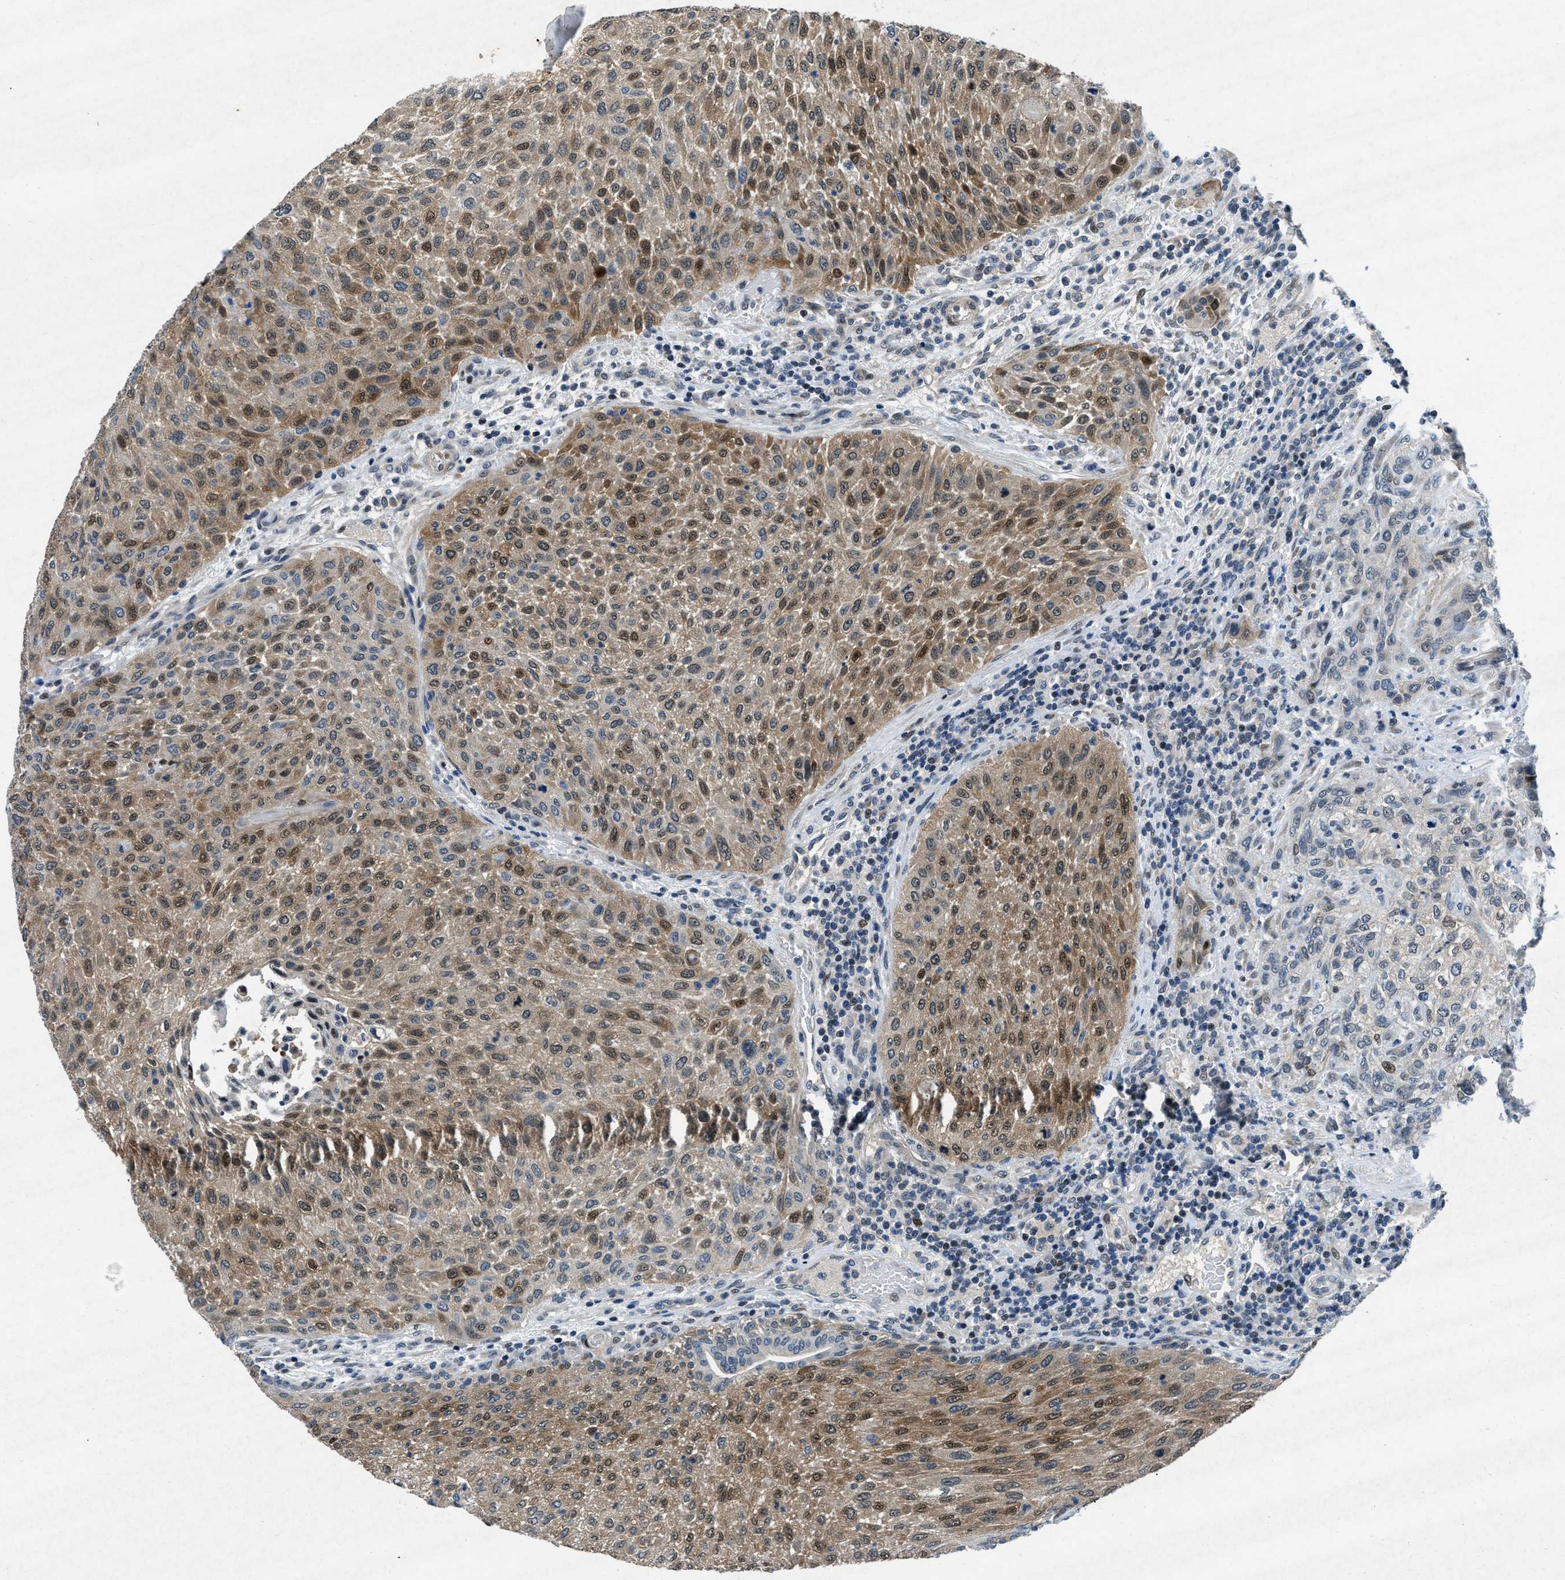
{"staining": {"intensity": "moderate", "quantity": ">75%", "location": "cytoplasmic/membranous"}, "tissue": "urothelial cancer", "cell_type": "Tumor cells", "image_type": "cancer", "snomed": [{"axis": "morphology", "description": "Urothelial carcinoma, Low grade"}, {"axis": "morphology", "description": "Urothelial carcinoma, High grade"}, {"axis": "topography", "description": "Urinary bladder"}], "caption": "IHC of human urothelial carcinoma (high-grade) shows medium levels of moderate cytoplasmic/membranous positivity in approximately >75% of tumor cells.", "gene": "PHLDA1", "patient": {"sex": "male", "age": 35}}